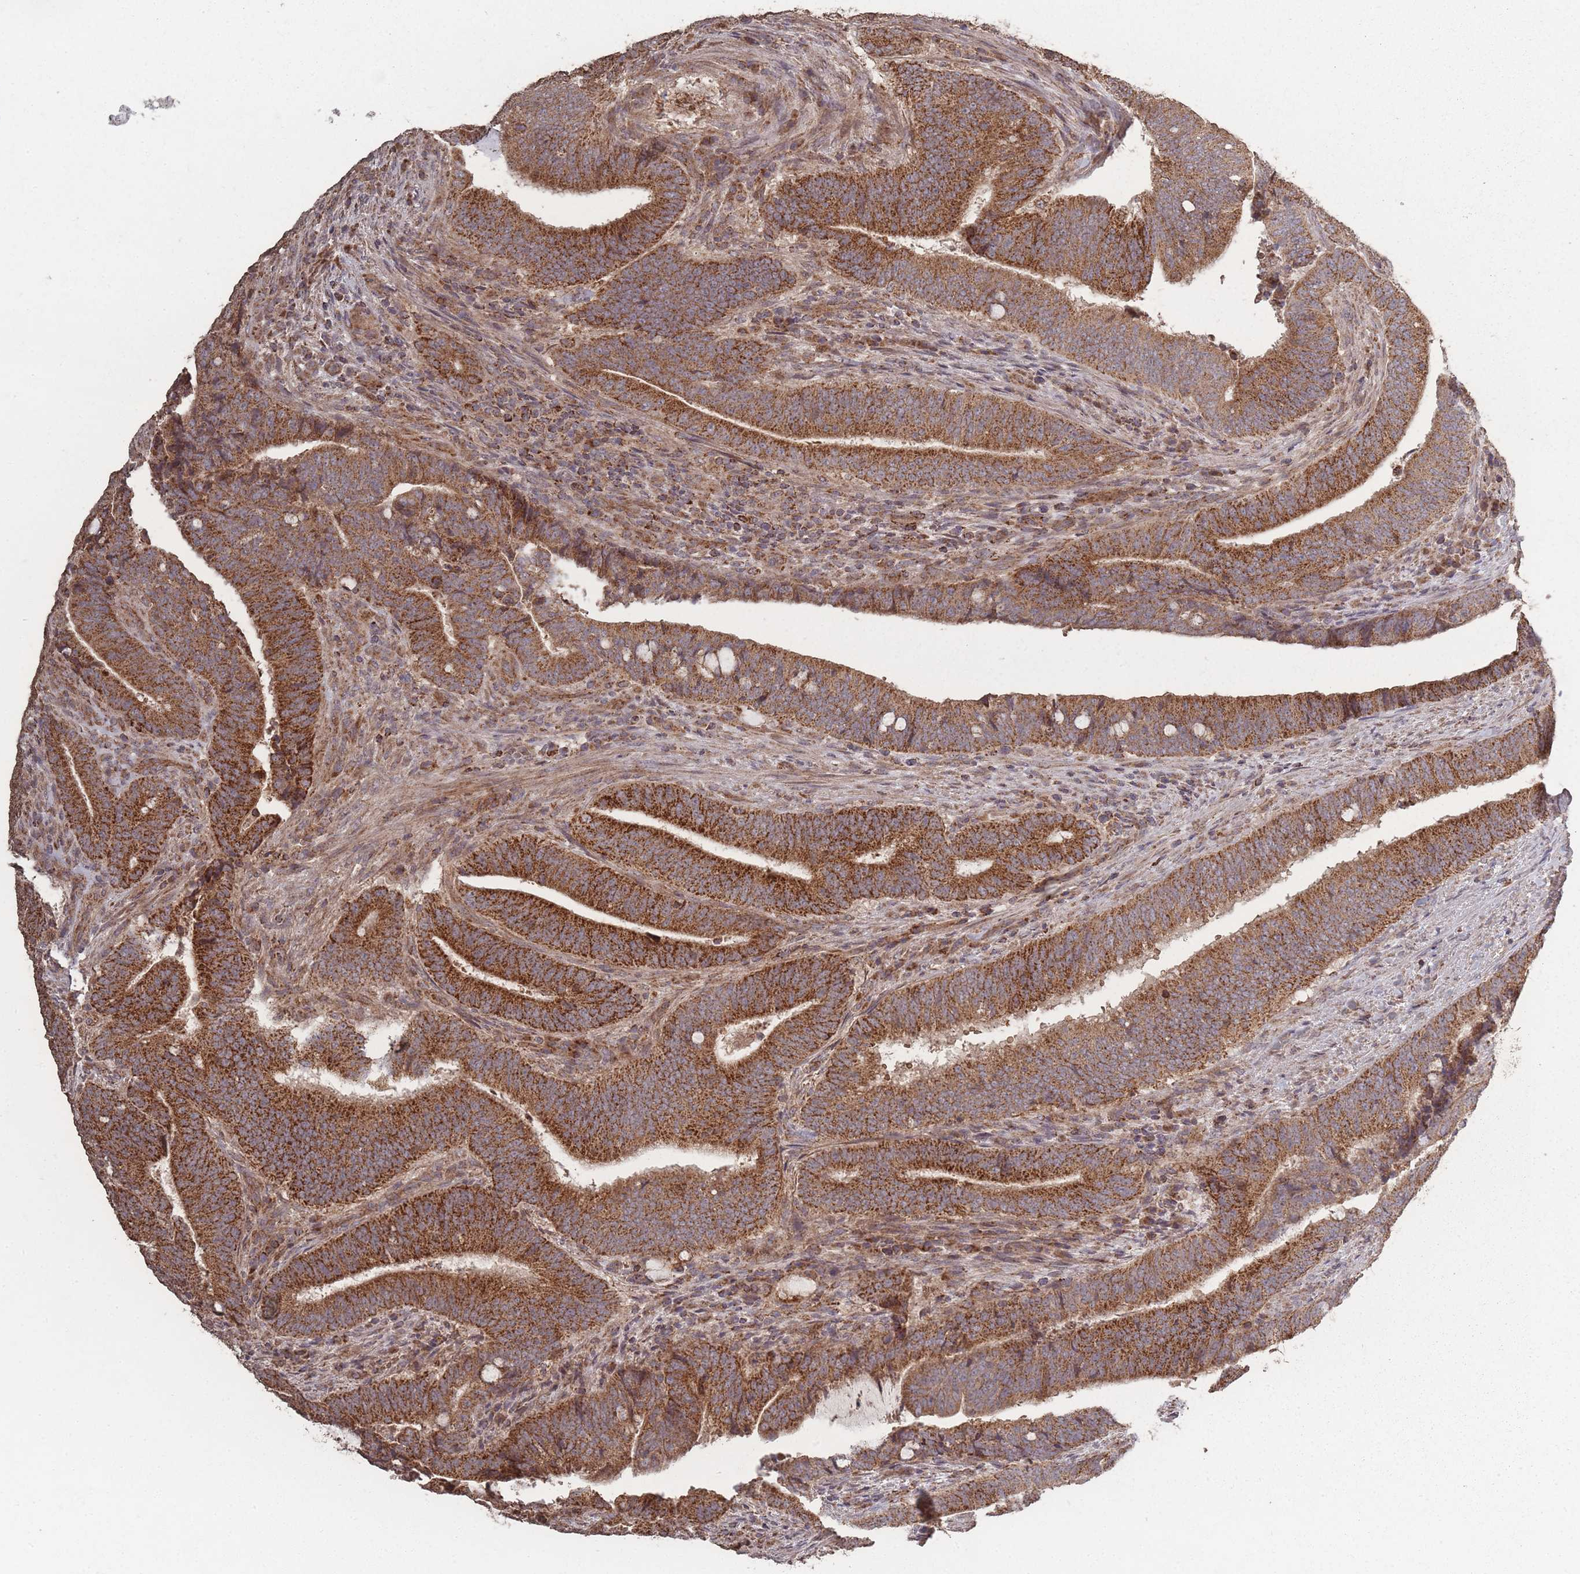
{"staining": {"intensity": "strong", "quantity": ">75%", "location": "cytoplasmic/membranous"}, "tissue": "colorectal cancer", "cell_type": "Tumor cells", "image_type": "cancer", "snomed": [{"axis": "morphology", "description": "Adenocarcinoma, NOS"}, {"axis": "topography", "description": "Colon"}], "caption": "There is high levels of strong cytoplasmic/membranous staining in tumor cells of adenocarcinoma (colorectal), as demonstrated by immunohistochemical staining (brown color).", "gene": "LYRM7", "patient": {"sex": "female", "age": 43}}